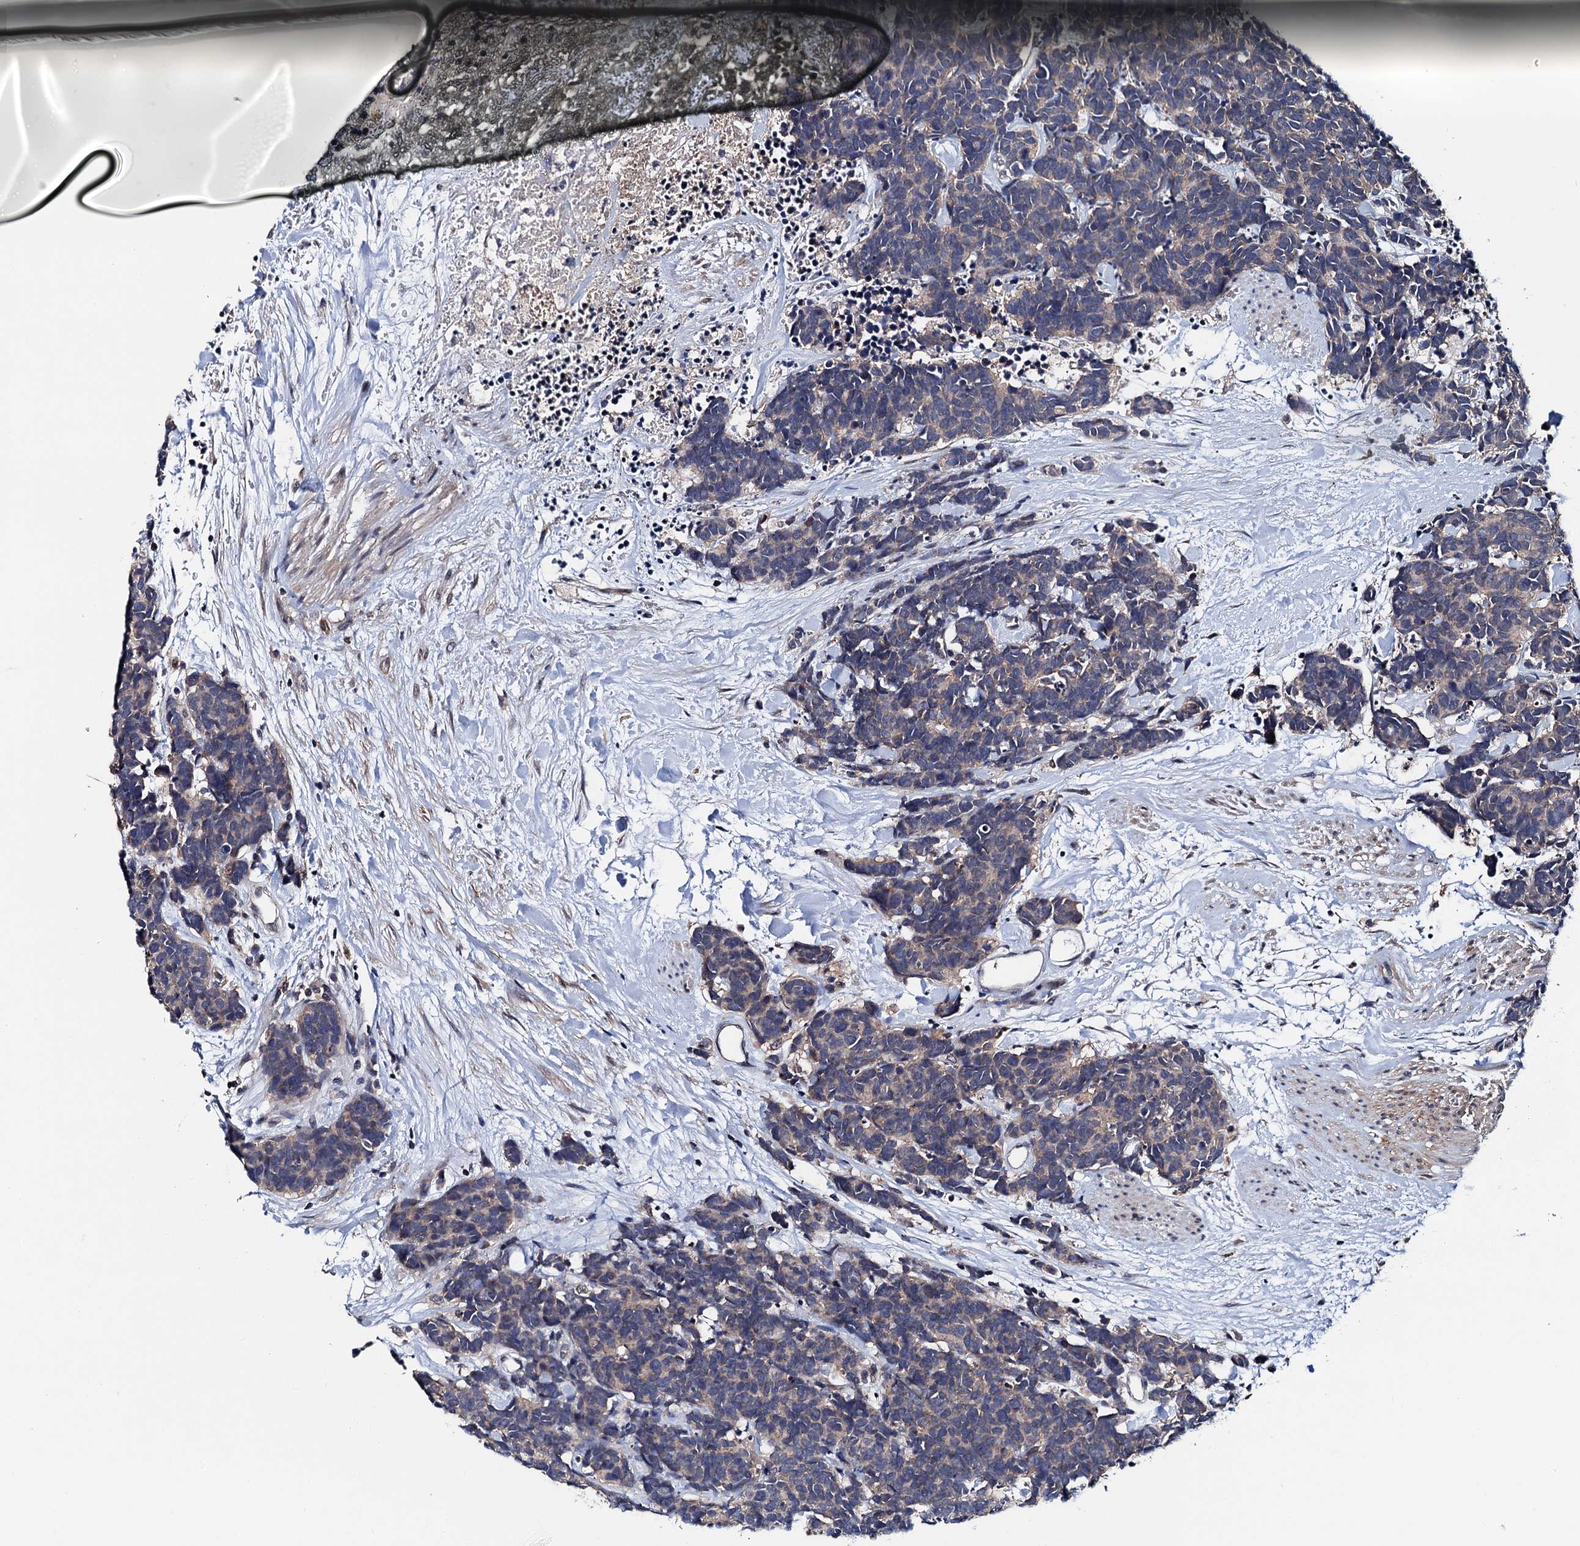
{"staining": {"intensity": "weak", "quantity": "<25%", "location": "cytoplasmic/membranous"}, "tissue": "carcinoid", "cell_type": "Tumor cells", "image_type": "cancer", "snomed": [{"axis": "morphology", "description": "Carcinoma, NOS"}, {"axis": "morphology", "description": "Carcinoid, malignant, NOS"}, {"axis": "topography", "description": "Urinary bladder"}], "caption": "Immunohistochemical staining of carcinoma shows no significant expression in tumor cells.", "gene": "EDC3", "patient": {"sex": "male", "age": 57}}